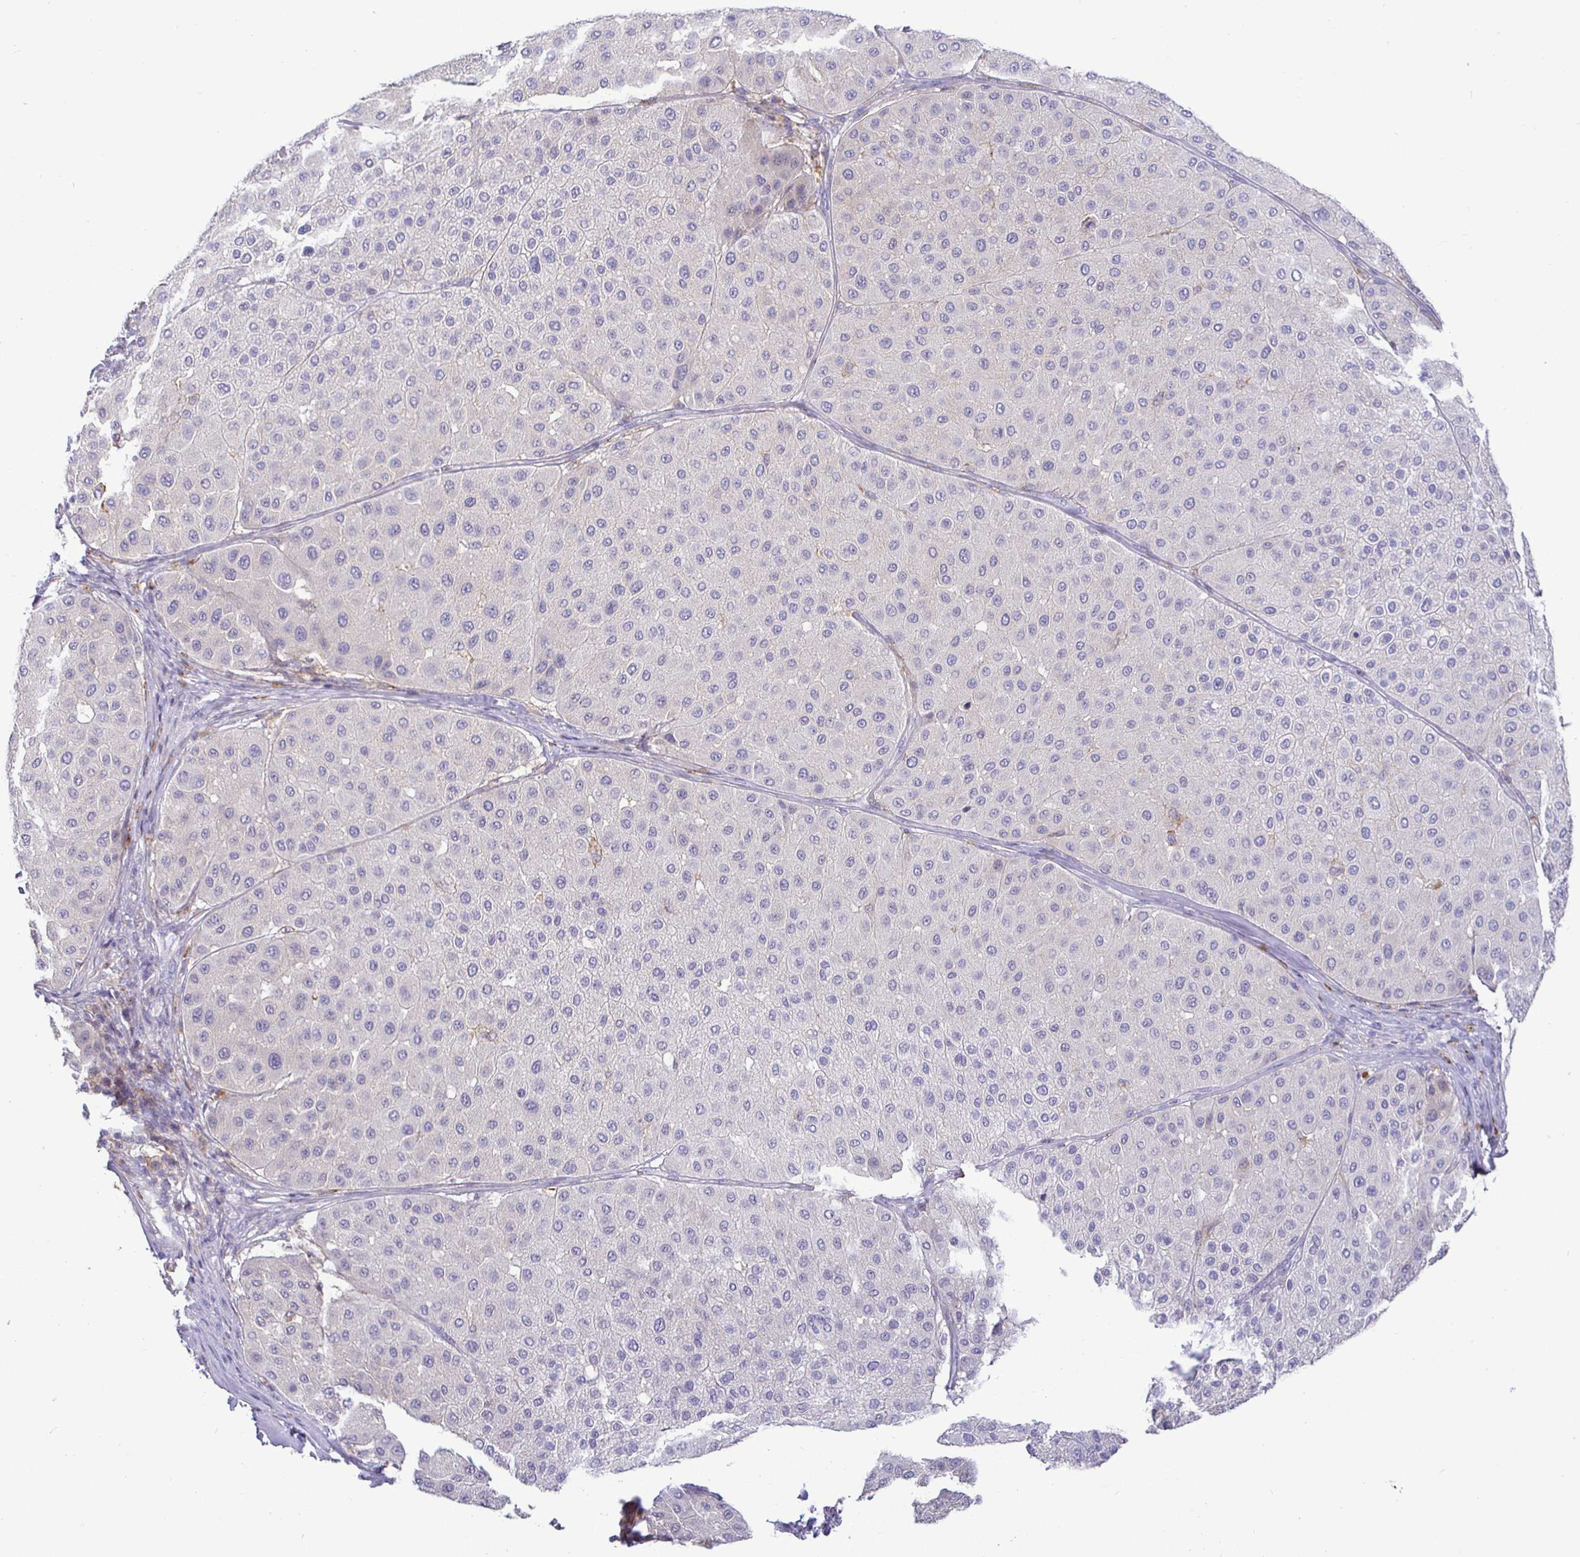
{"staining": {"intensity": "negative", "quantity": "none", "location": "none"}, "tissue": "melanoma", "cell_type": "Tumor cells", "image_type": "cancer", "snomed": [{"axis": "morphology", "description": "Malignant melanoma, Metastatic site"}, {"axis": "topography", "description": "Smooth muscle"}], "caption": "A micrograph of malignant melanoma (metastatic site) stained for a protein shows no brown staining in tumor cells. Brightfield microscopy of IHC stained with DAB (brown) and hematoxylin (blue), captured at high magnification.", "gene": "SIRPA", "patient": {"sex": "male", "age": 41}}